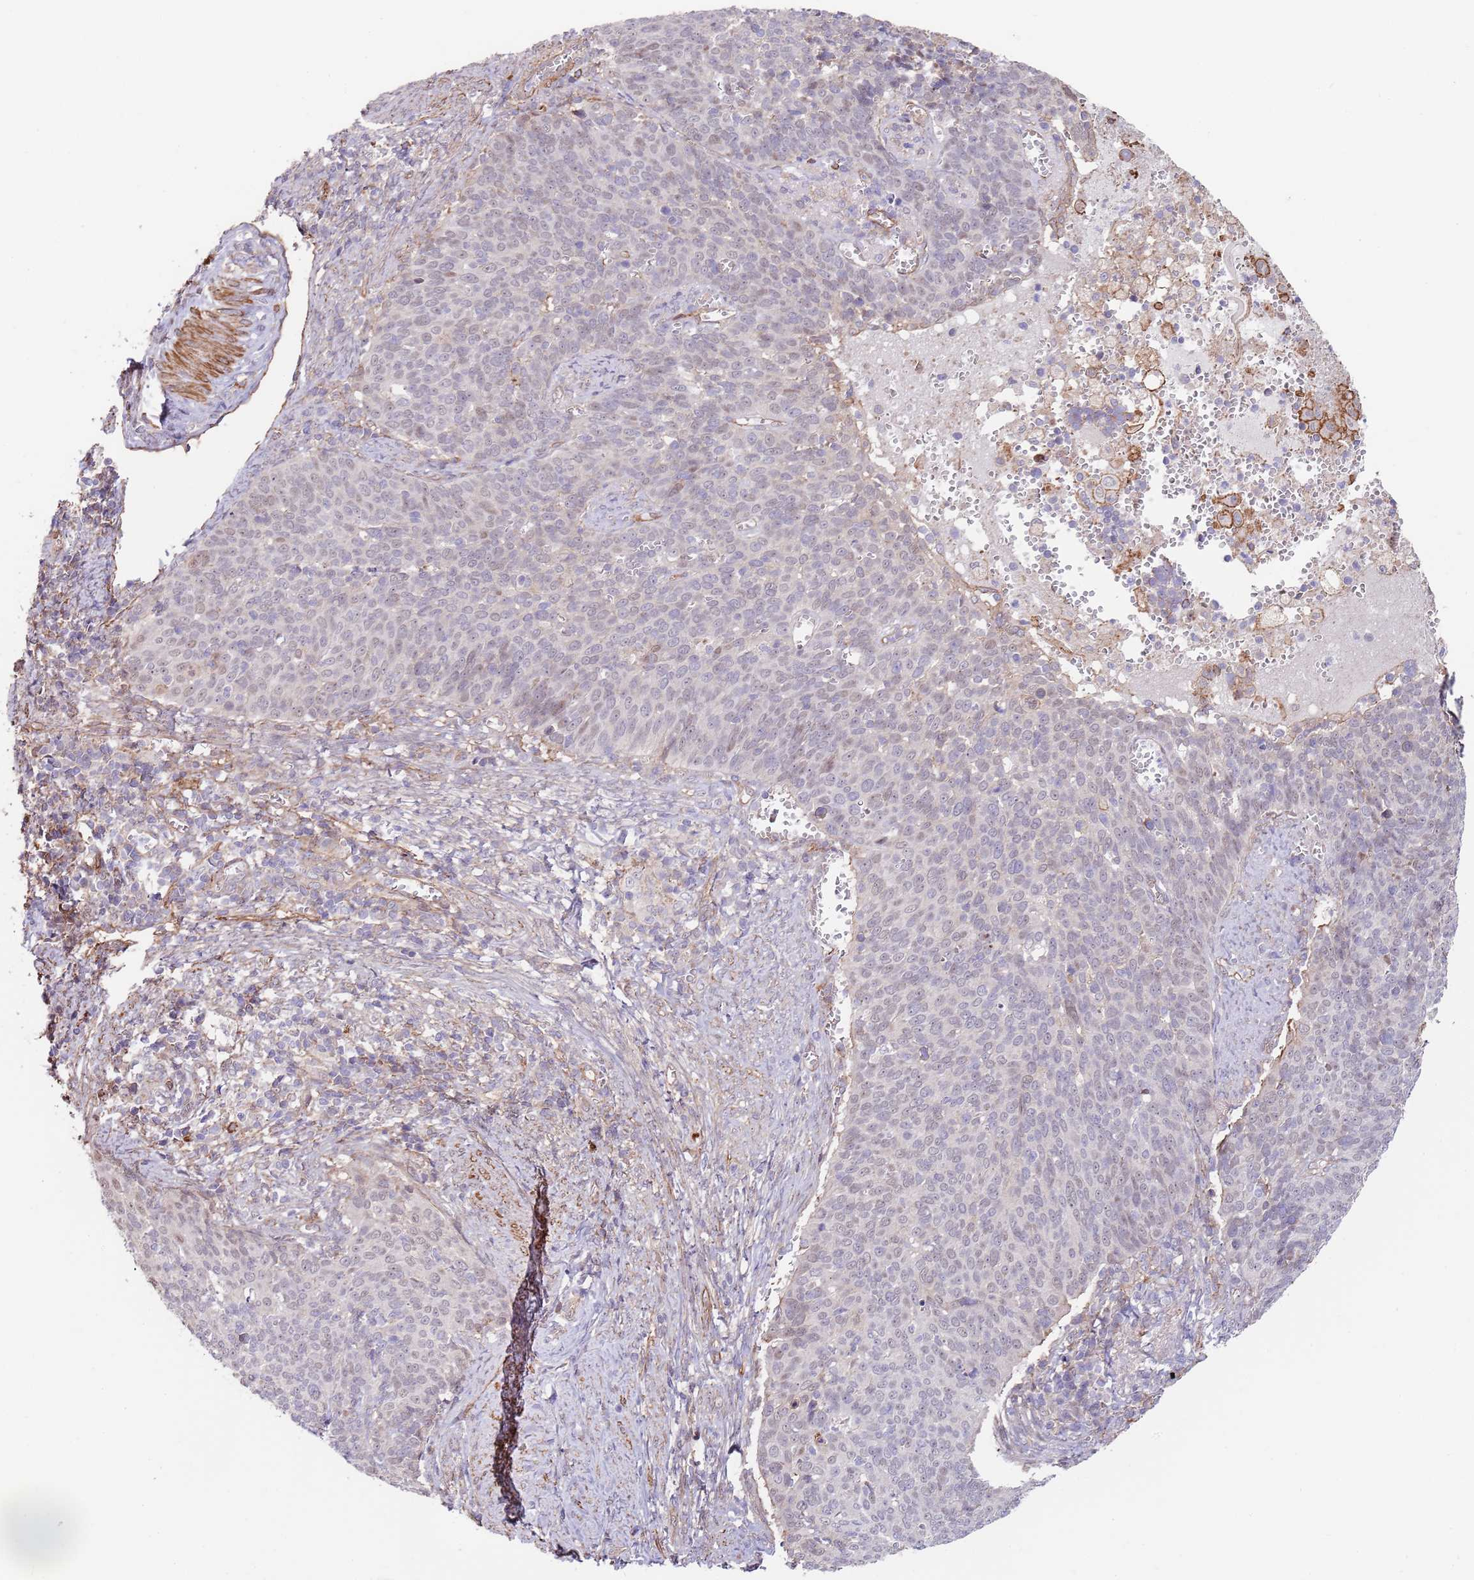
{"staining": {"intensity": "negative", "quantity": "none", "location": "none"}, "tissue": "cervical cancer", "cell_type": "Tumor cells", "image_type": "cancer", "snomed": [{"axis": "morphology", "description": "Normal tissue, NOS"}, {"axis": "morphology", "description": "Squamous cell carcinoma, NOS"}, {"axis": "topography", "description": "Cervix"}], "caption": "IHC of cervical squamous cell carcinoma exhibits no positivity in tumor cells. (DAB immunohistochemistry with hematoxylin counter stain).", "gene": "BPNT1", "patient": {"sex": "female", "age": 39}}